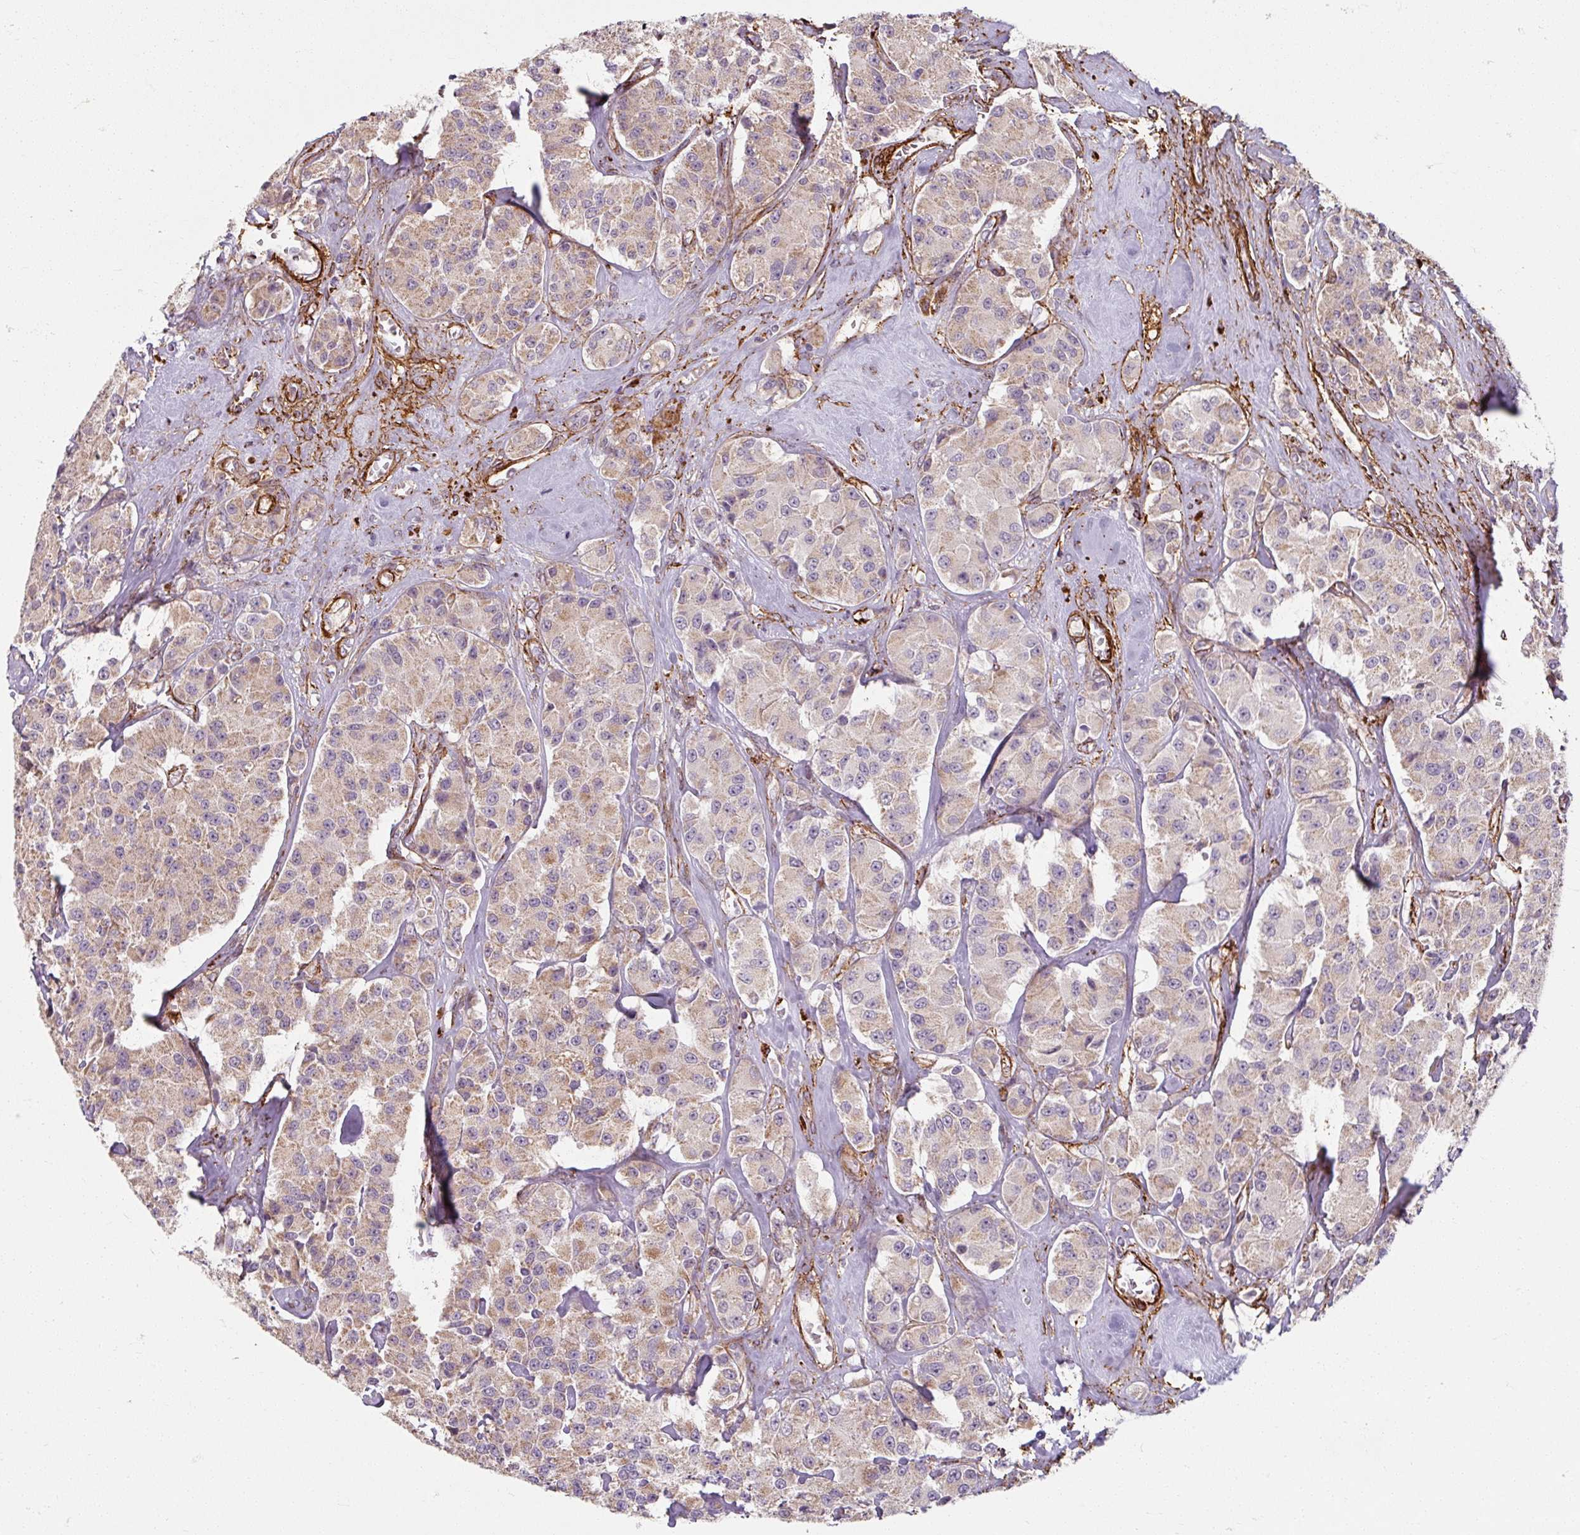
{"staining": {"intensity": "weak", "quantity": "25%-75%", "location": "cytoplasmic/membranous"}, "tissue": "carcinoid", "cell_type": "Tumor cells", "image_type": "cancer", "snomed": [{"axis": "morphology", "description": "Carcinoid, malignant, NOS"}, {"axis": "topography", "description": "Pancreas"}], "caption": "Weak cytoplasmic/membranous positivity is appreciated in about 25%-75% of tumor cells in carcinoid (malignant).", "gene": "MRPS5", "patient": {"sex": "male", "age": 41}}